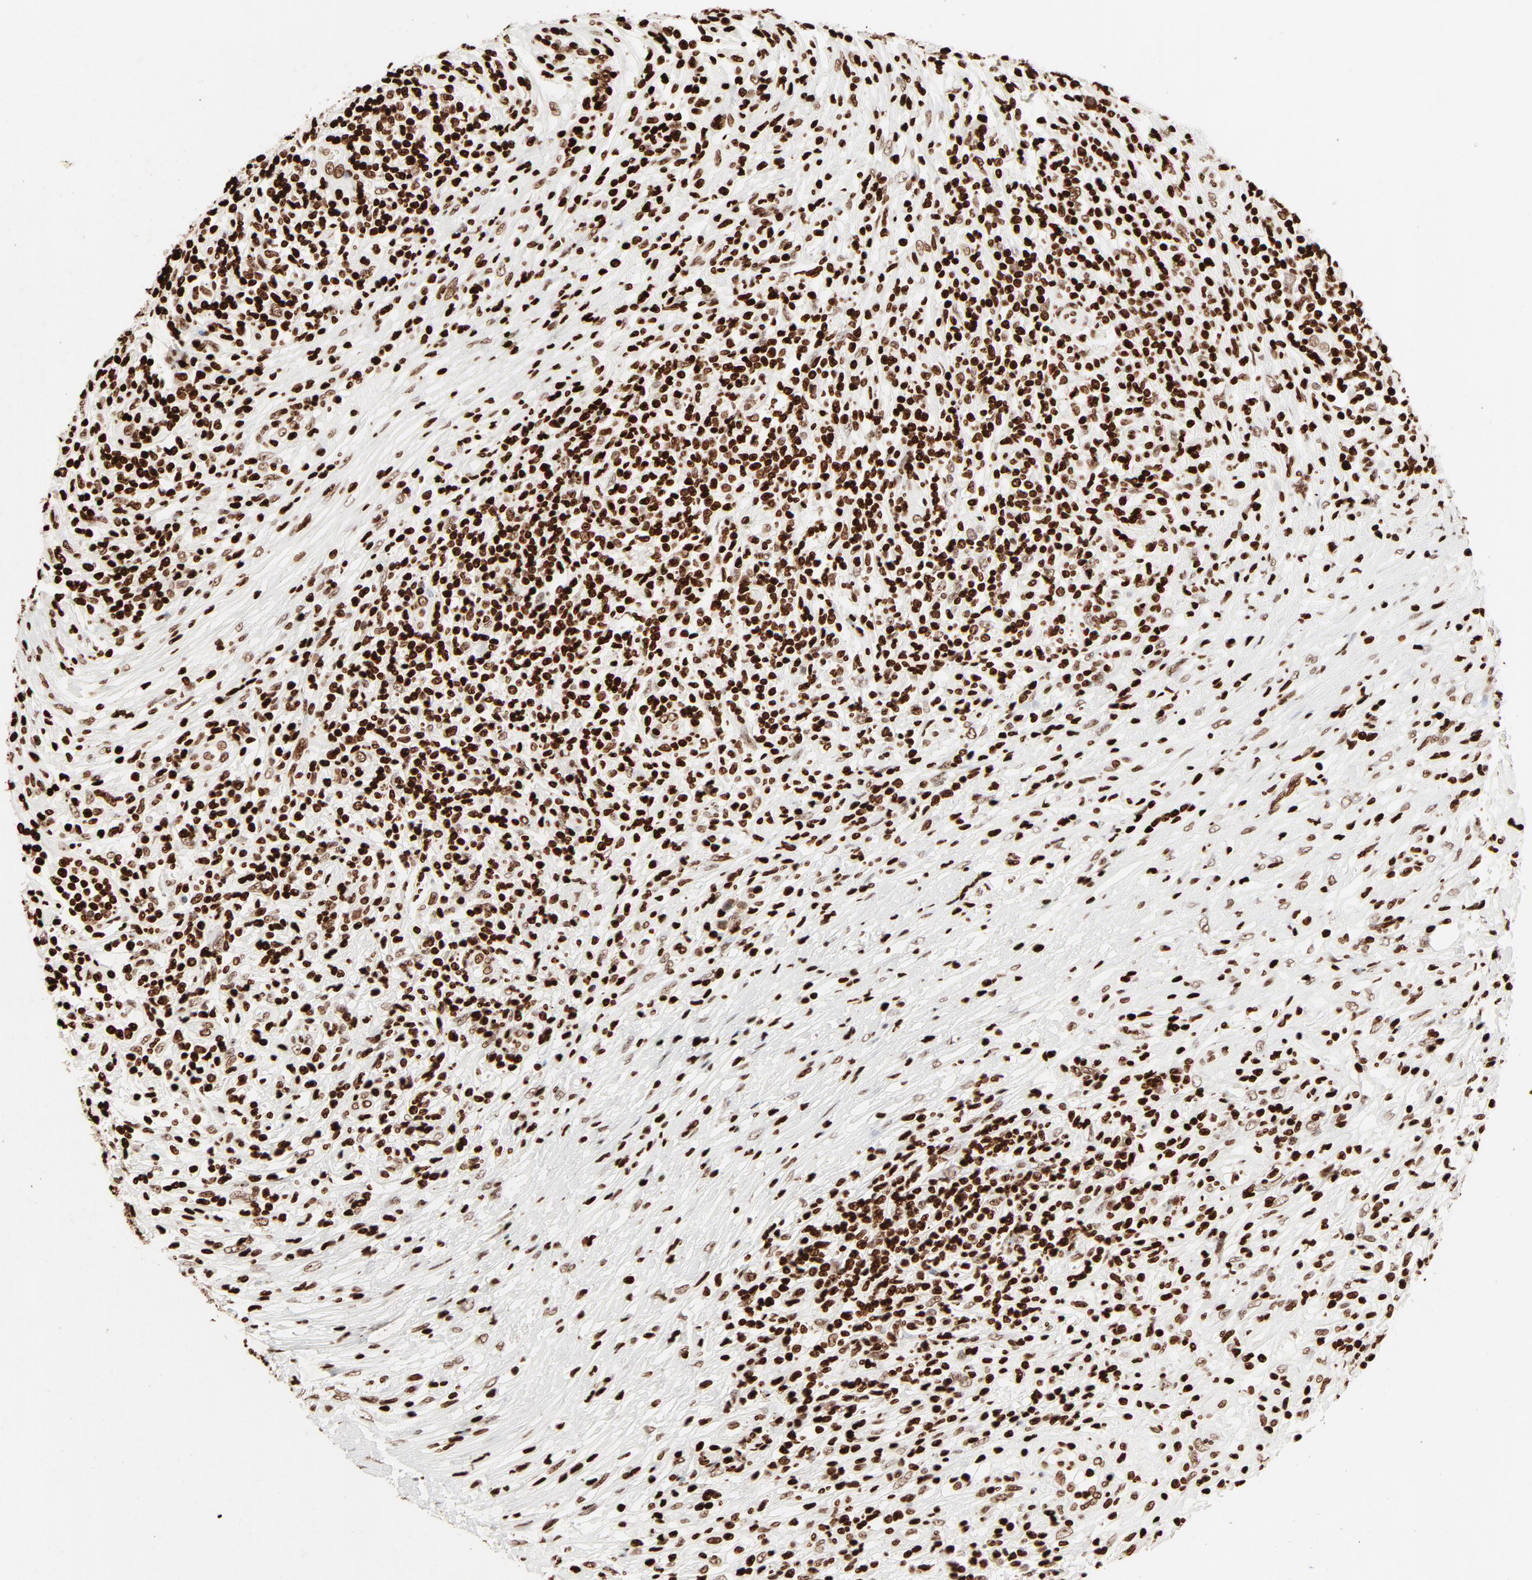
{"staining": {"intensity": "strong", "quantity": ">75%", "location": "nuclear"}, "tissue": "lymphoma", "cell_type": "Tumor cells", "image_type": "cancer", "snomed": [{"axis": "morphology", "description": "Malignant lymphoma, non-Hodgkin's type, High grade"}, {"axis": "topography", "description": "Lymph node"}], "caption": "IHC micrograph of lymphoma stained for a protein (brown), which exhibits high levels of strong nuclear staining in approximately >75% of tumor cells.", "gene": "HMGB2", "patient": {"sex": "female", "age": 84}}